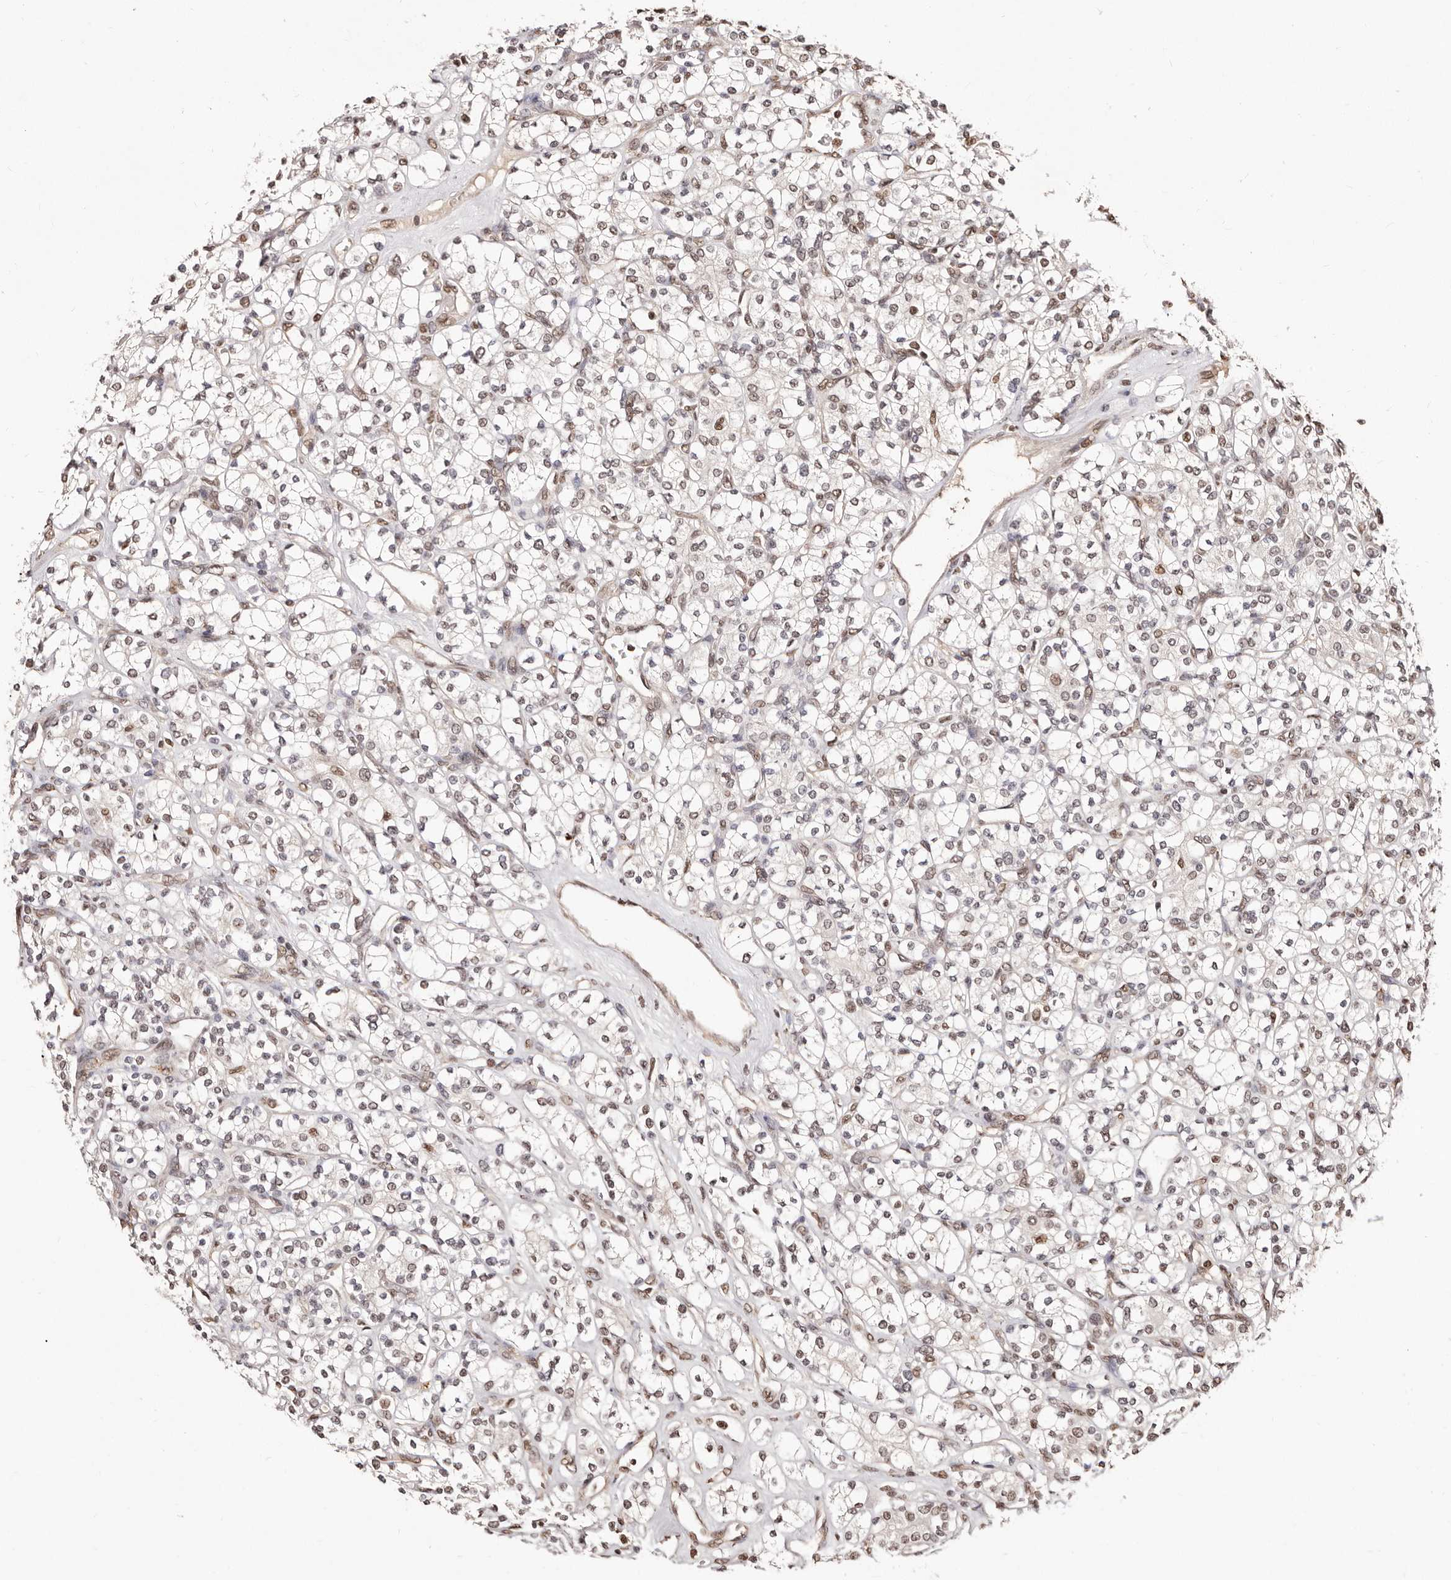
{"staining": {"intensity": "moderate", "quantity": ">75%", "location": "nuclear"}, "tissue": "renal cancer", "cell_type": "Tumor cells", "image_type": "cancer", "snomed": [{"axis": "morphology", "description": "Adenocarcinoma, NOS"}, {"axis": "topography", "description": "Kidney"}], "caption": "DAB immunohistochemical staining of renal cancer exhibits moderate nuclear protein positivity in about >75% of tumor cells.", "gene": "BICRAL", "patient": {"sex": "male", "age": 77}}